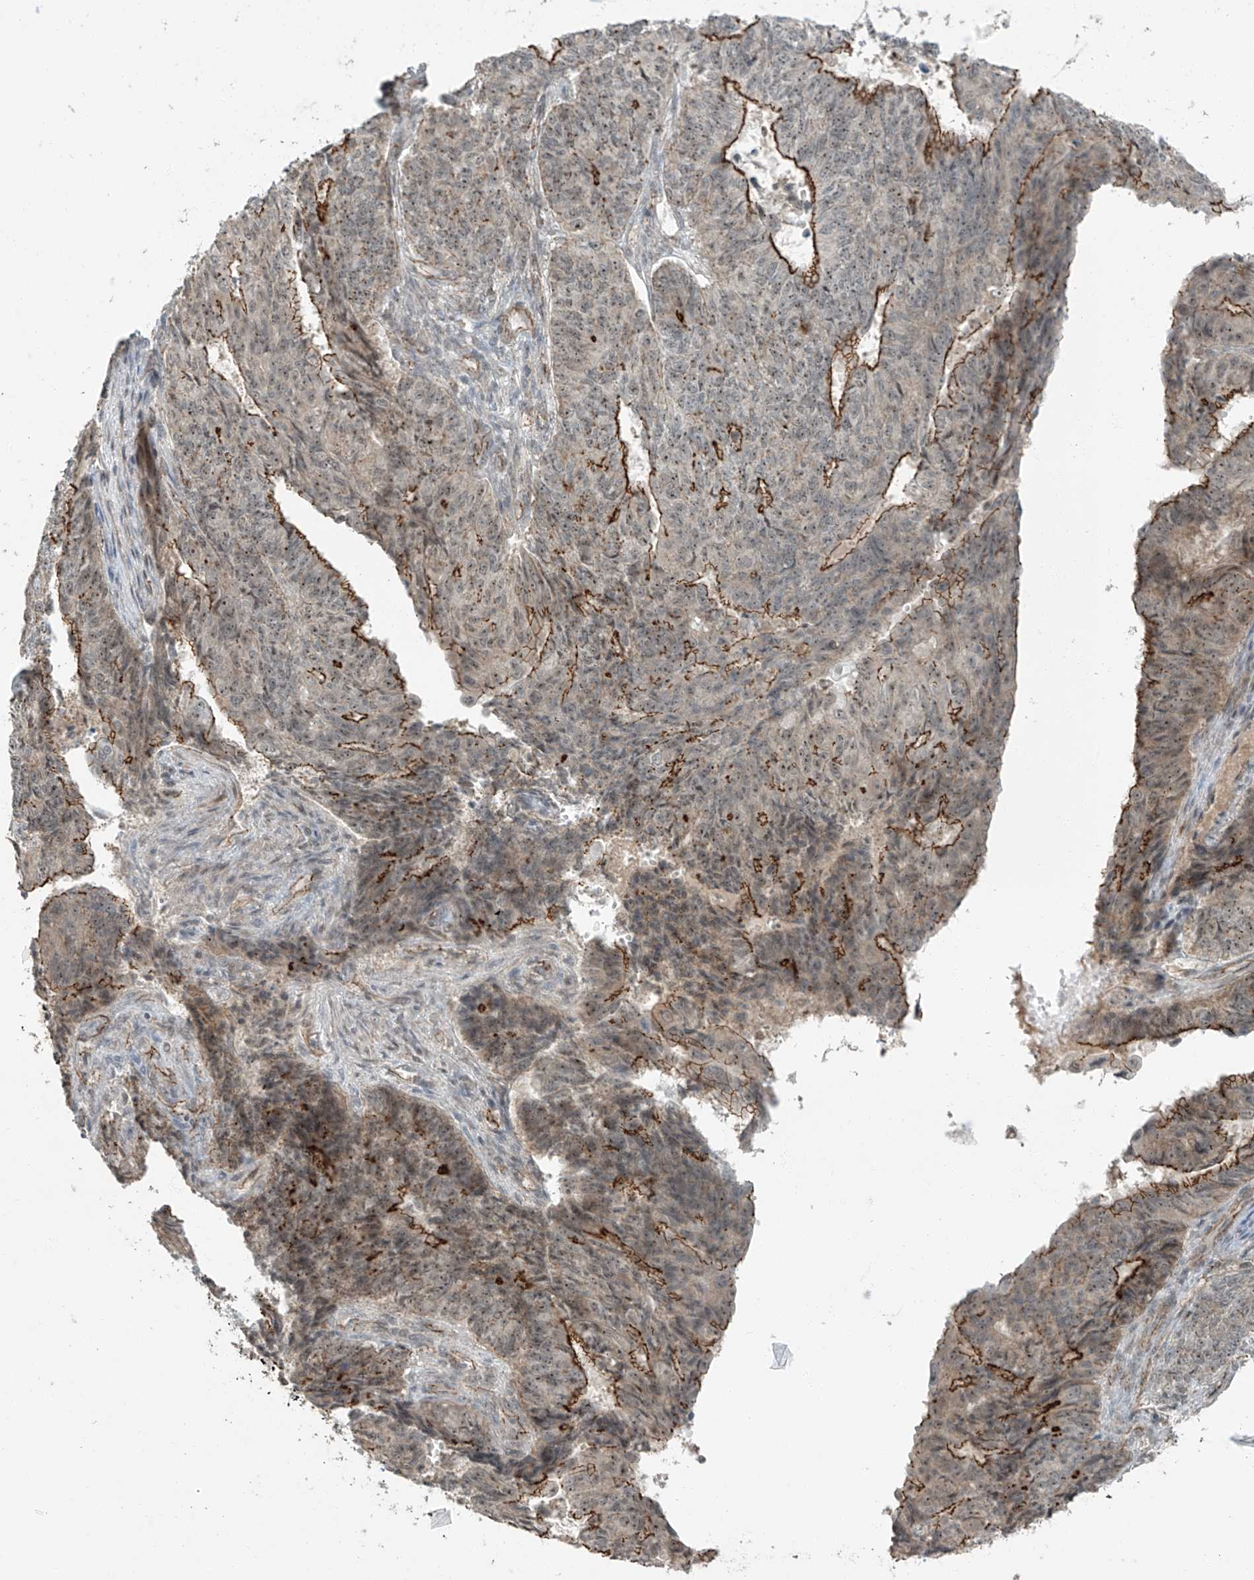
{"staining": {"intensity": "strong", "quantity": "25%-75%", "location": "cytoplasmic/membranous,nuclear"}, "tissue": "endometrial cancer", "cell_type": "Tumor cells", "image_type": "cancer", "snomed": [{"axis": "morphology", "description": "Adenocarcinoma, NOS"}, {"axis": "topography", "description": "Endometrium"}], "caption": "The histopathology image displays staining of endometrial cancer (adenocarcinoma), revealing strong cytoplasmic/membranous and nuclear protein staining (brown color) within tumor cells. (Brightfield microscopy of DAB IHC at high magnification).", "gene": "ZNF16", "patient": {"sex": "female", "age": 32}}